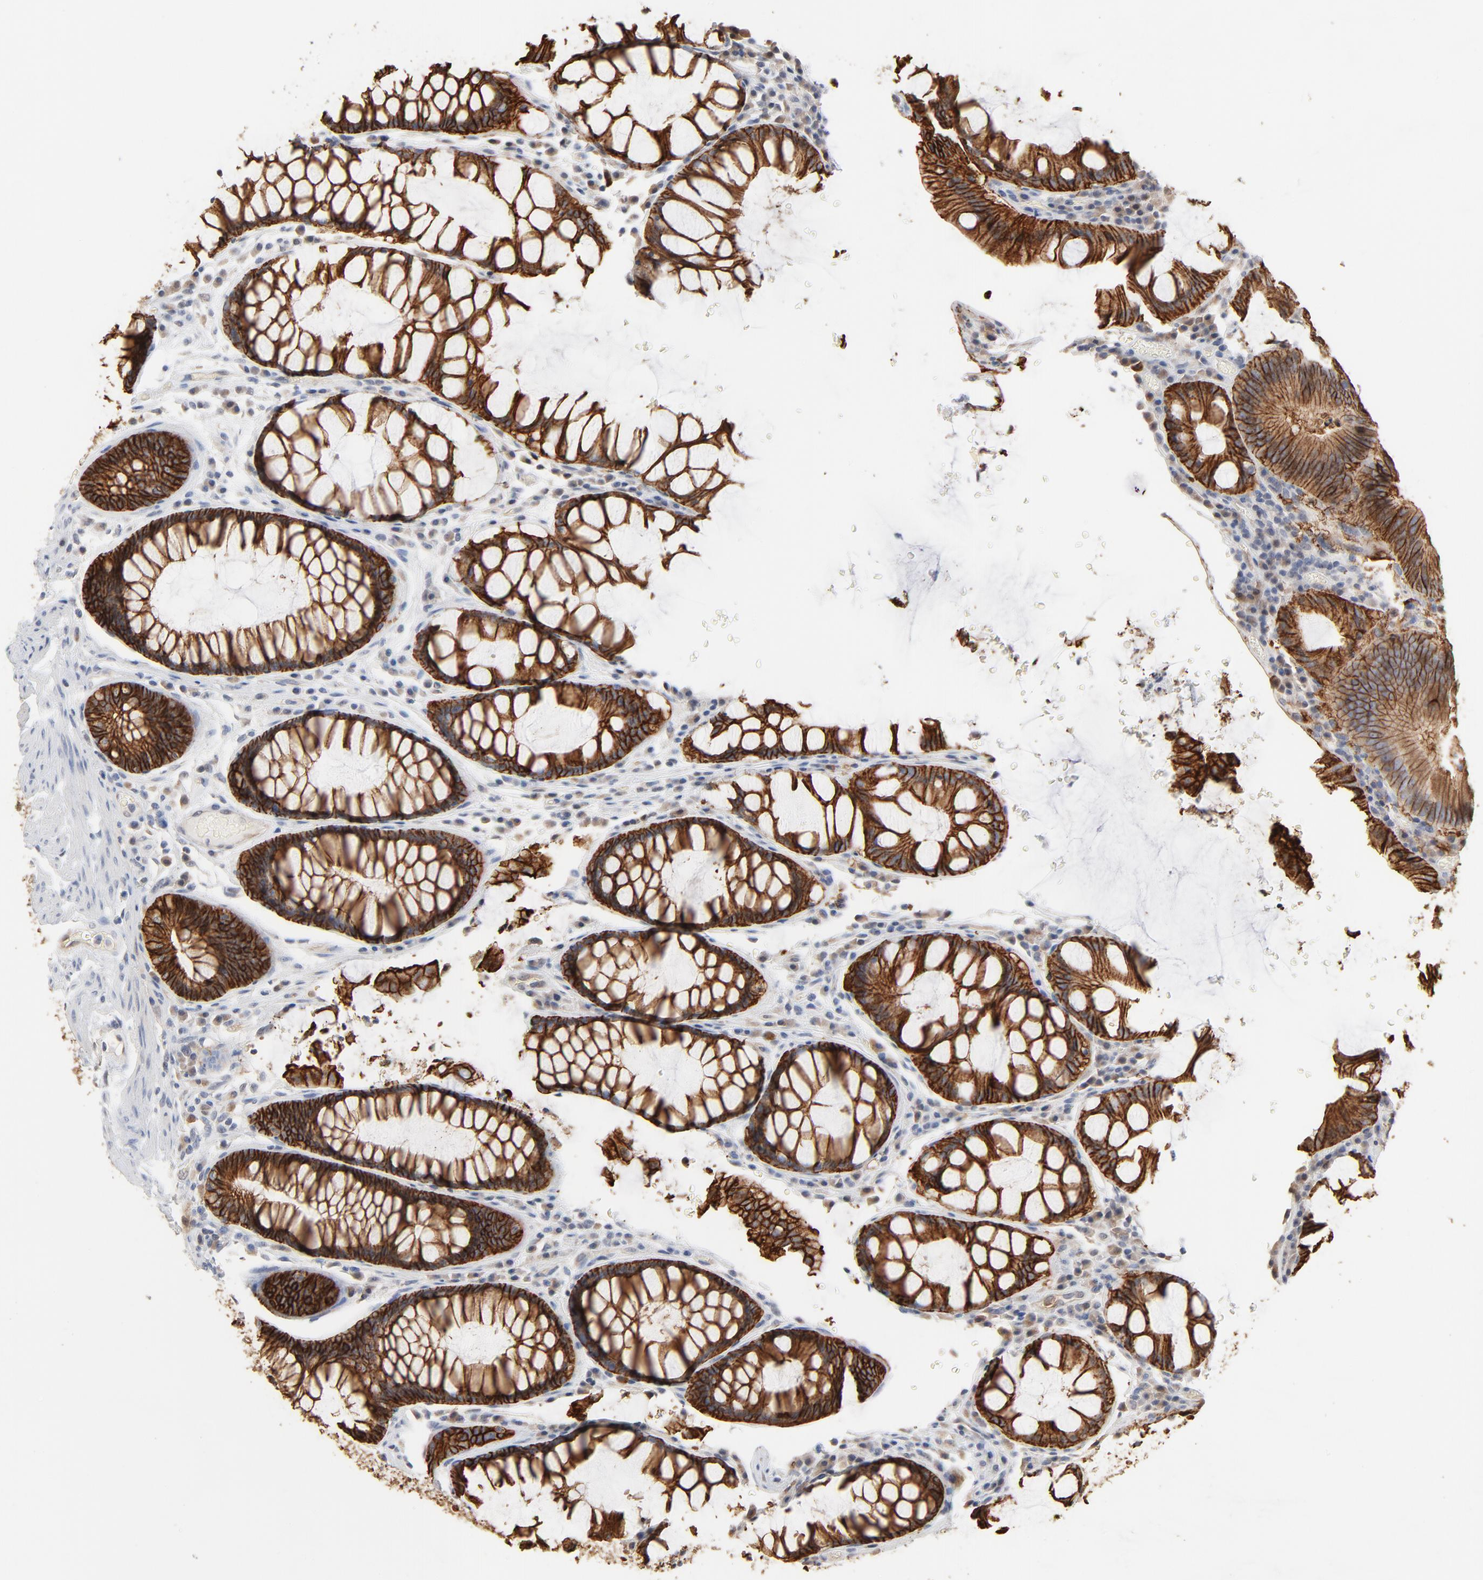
{"staining": {"intensity": "moderate", "quantity": ">75%", "location": "cytoplasmic/membranous"}, "tissue": "colorectal cancer", "cell_type": "Tumor cells", "image_type": "cancer", "snomed": [{"axis": "morphology", "description": "Normal tissue, NOS"}, {"axis": "morphology", "description": "Adenocarcinoma, NOS"}, {"axis": "topography", "description": "Colon"}], "caption": "Immunohistochemistry micrograph of human colorectal cancer stained for a protein (brown), which reveals medium levels of moderate cytoplasmic/membranous expression in about >75% of tumor cells.", "gene": "EPCAM", "patient": {"sex": "female", "age": 78}}